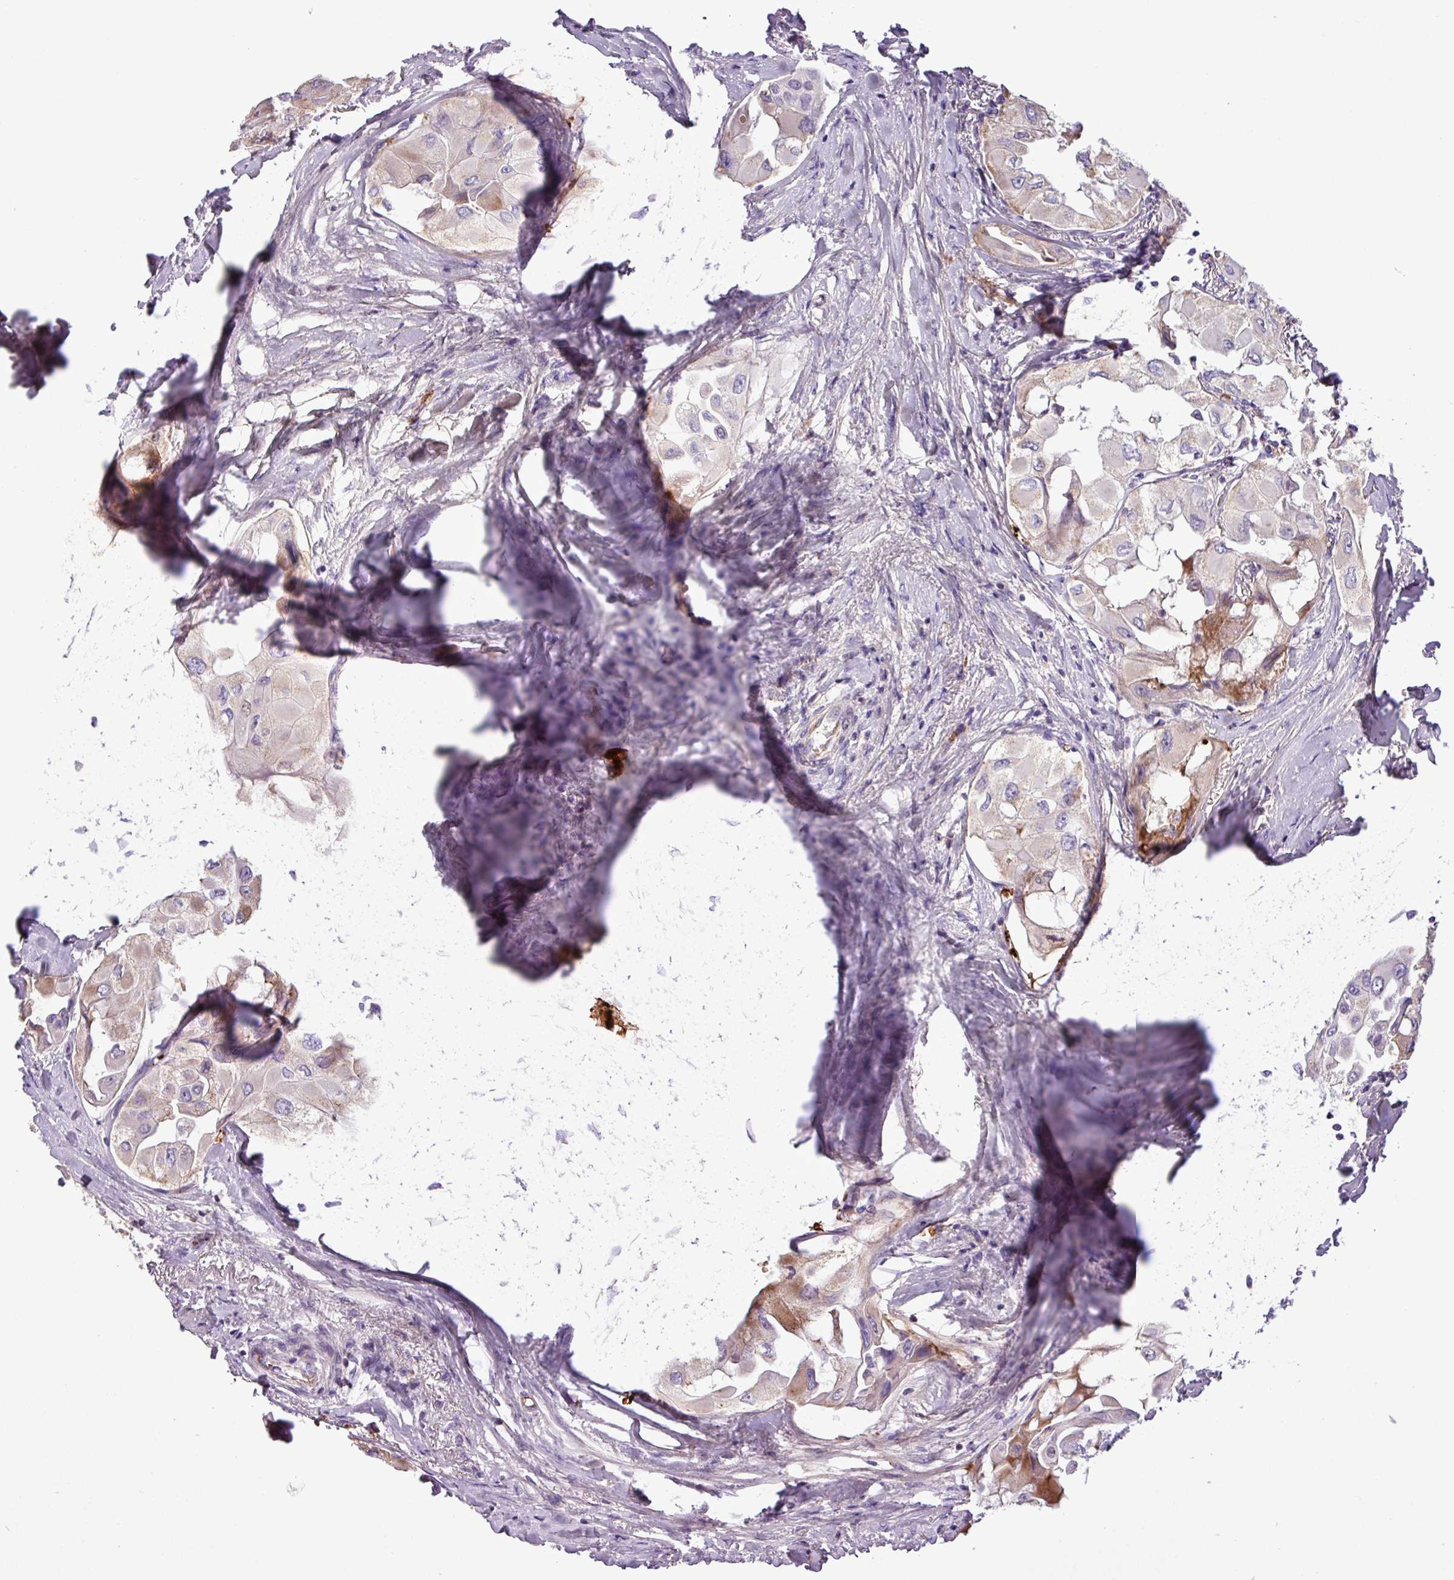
{"staining": {"intensity": "moderate", "quantity": "25%-75%", "location": "cytoplasmic/membranous"}, "tissue": "thyroid cancer", "cell_type": "Tumor cells", "image_type": "cancer", "snomed": [{"axis": "morphology", "description": "Normal tissue, NOS"}, {"axis": "morphology", "description": "Papillary adenocarcinoma, NOS"}, {"axis": "topography", "description": "Thyroid gland"}], "caption": "Thyroid cancer (papillary adenocarcinoma) tissue exhibits moderate cytoplasmic/membranous expression in about 25%-75% of tumor cells", "gene": "FAM183A", "patient": {"sex": "female", "age": 59}}